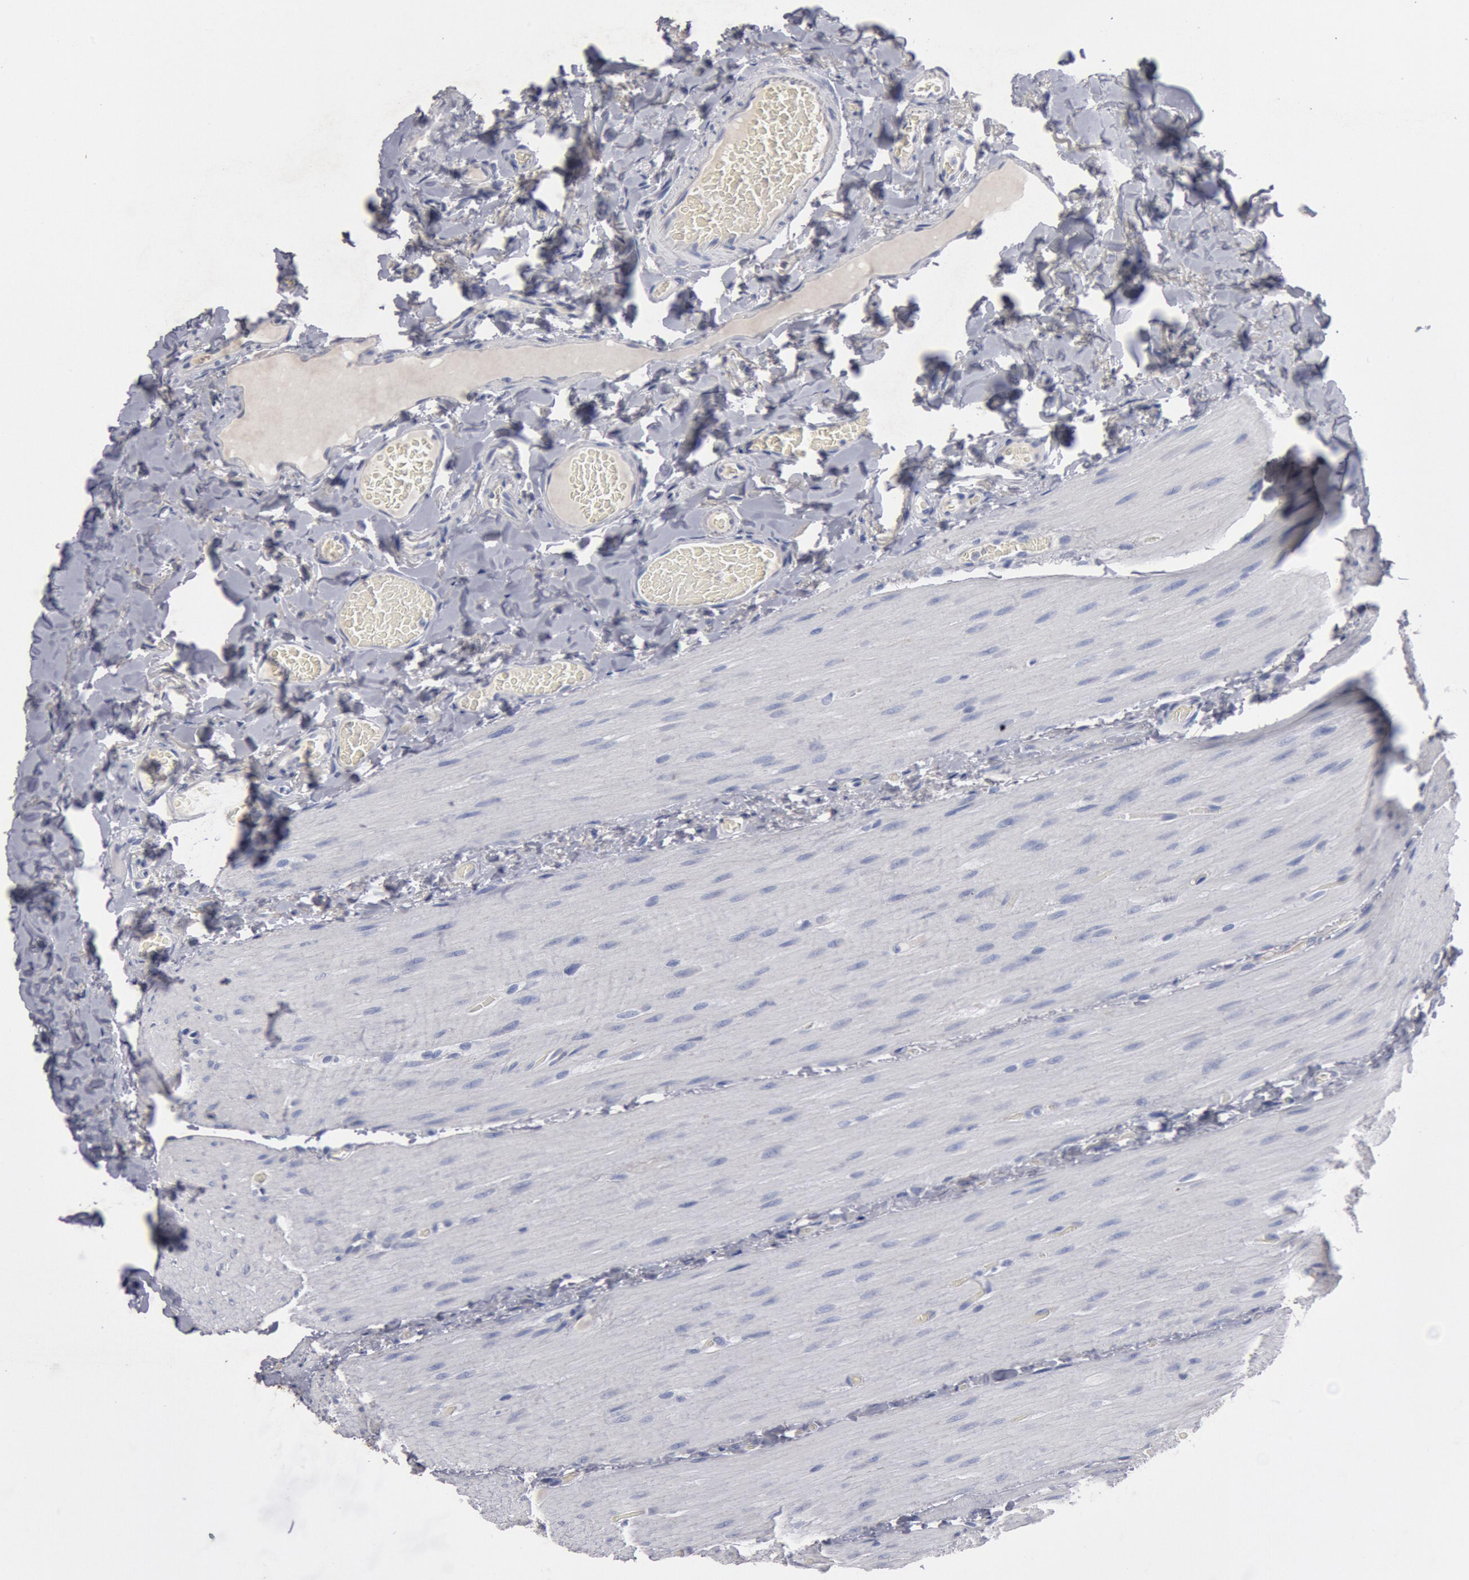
{"staining": {"intensity": "moderate", "quantity": "<25%", "location": "nuclear"}, "tissue": "duodenum", "cell_type": "Glandular cells", "image_type": "normal", "snomed": [{"axis": "morphology", "description": "Normal tissue, NOS"}, {"axis": "topography", "description": "Duodenum"}], "caption": "This is a histology image of immunohistochemistry staining of benign duodenum, which shows moderate staining in the nuclear of glandular cells.", "gene": "FOXA2", "patient": {"sex": "male", "age": 66}}